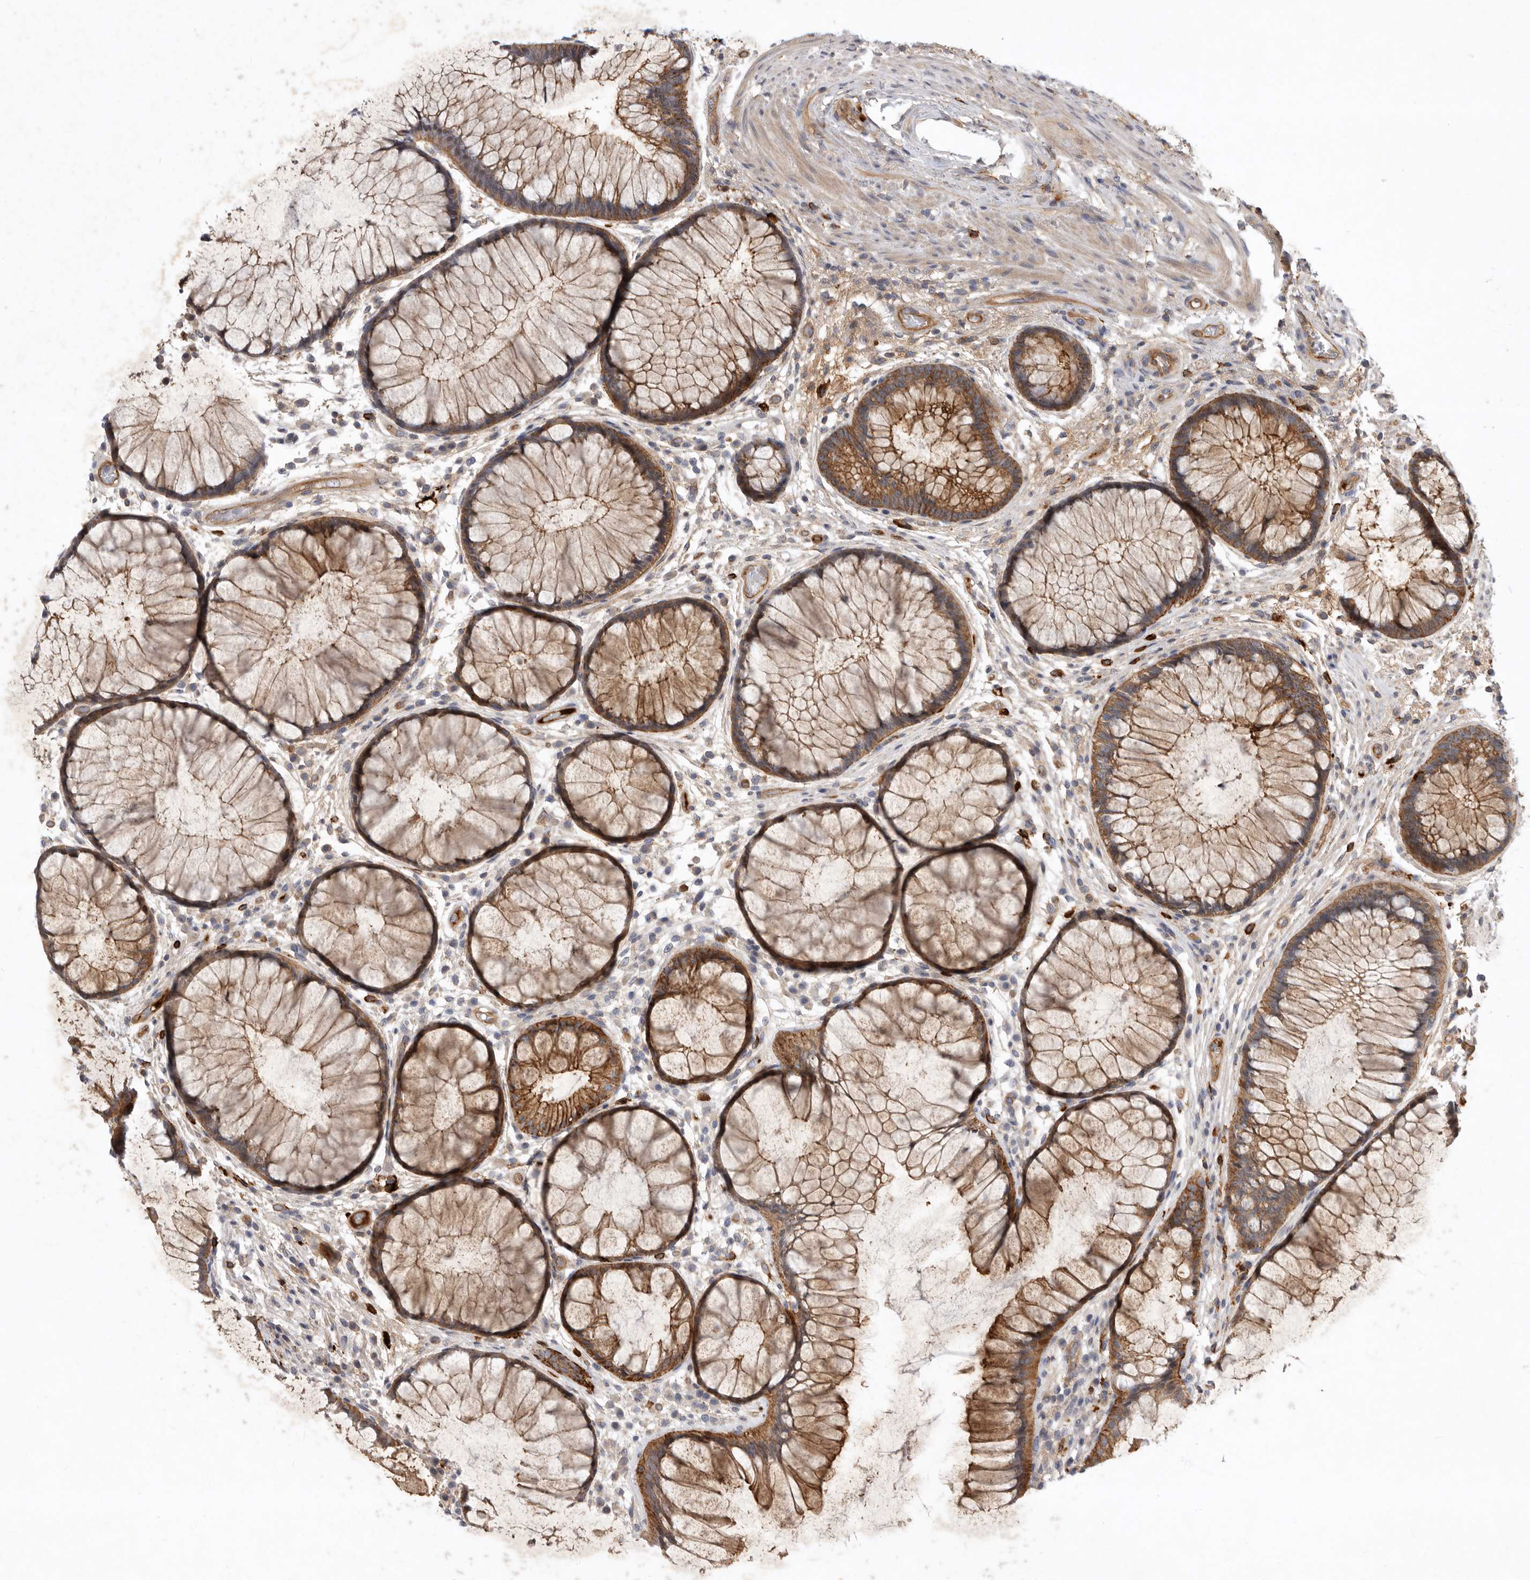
{"staining": {"intensity": "moderate", "quantity": ">75%", "location": "cytoplasmic/membranous,nuclear"}, "tissue": "rectum", "cell_type": "Glandular cells", "image_type": "normal", "snomed": [{"axis": "morphology", "description": "Normal tissue, NOS"}, {"axis": "topography", "description": "Rectum"}], "caption": "Protein positivity by immunohistochemistry shows moderate cytoplasmic/membranous,nuclear expression in about >75% of glandular cells in unremarkable rectum. The protein is stained brown, and the nuclei are stained in blue (DAB (3,3'-diaminobenzidine) IHC with brightfield microscopy, high magnification).", "gene": "MLPH", "patient": {"sex": "male", "age": 51}}